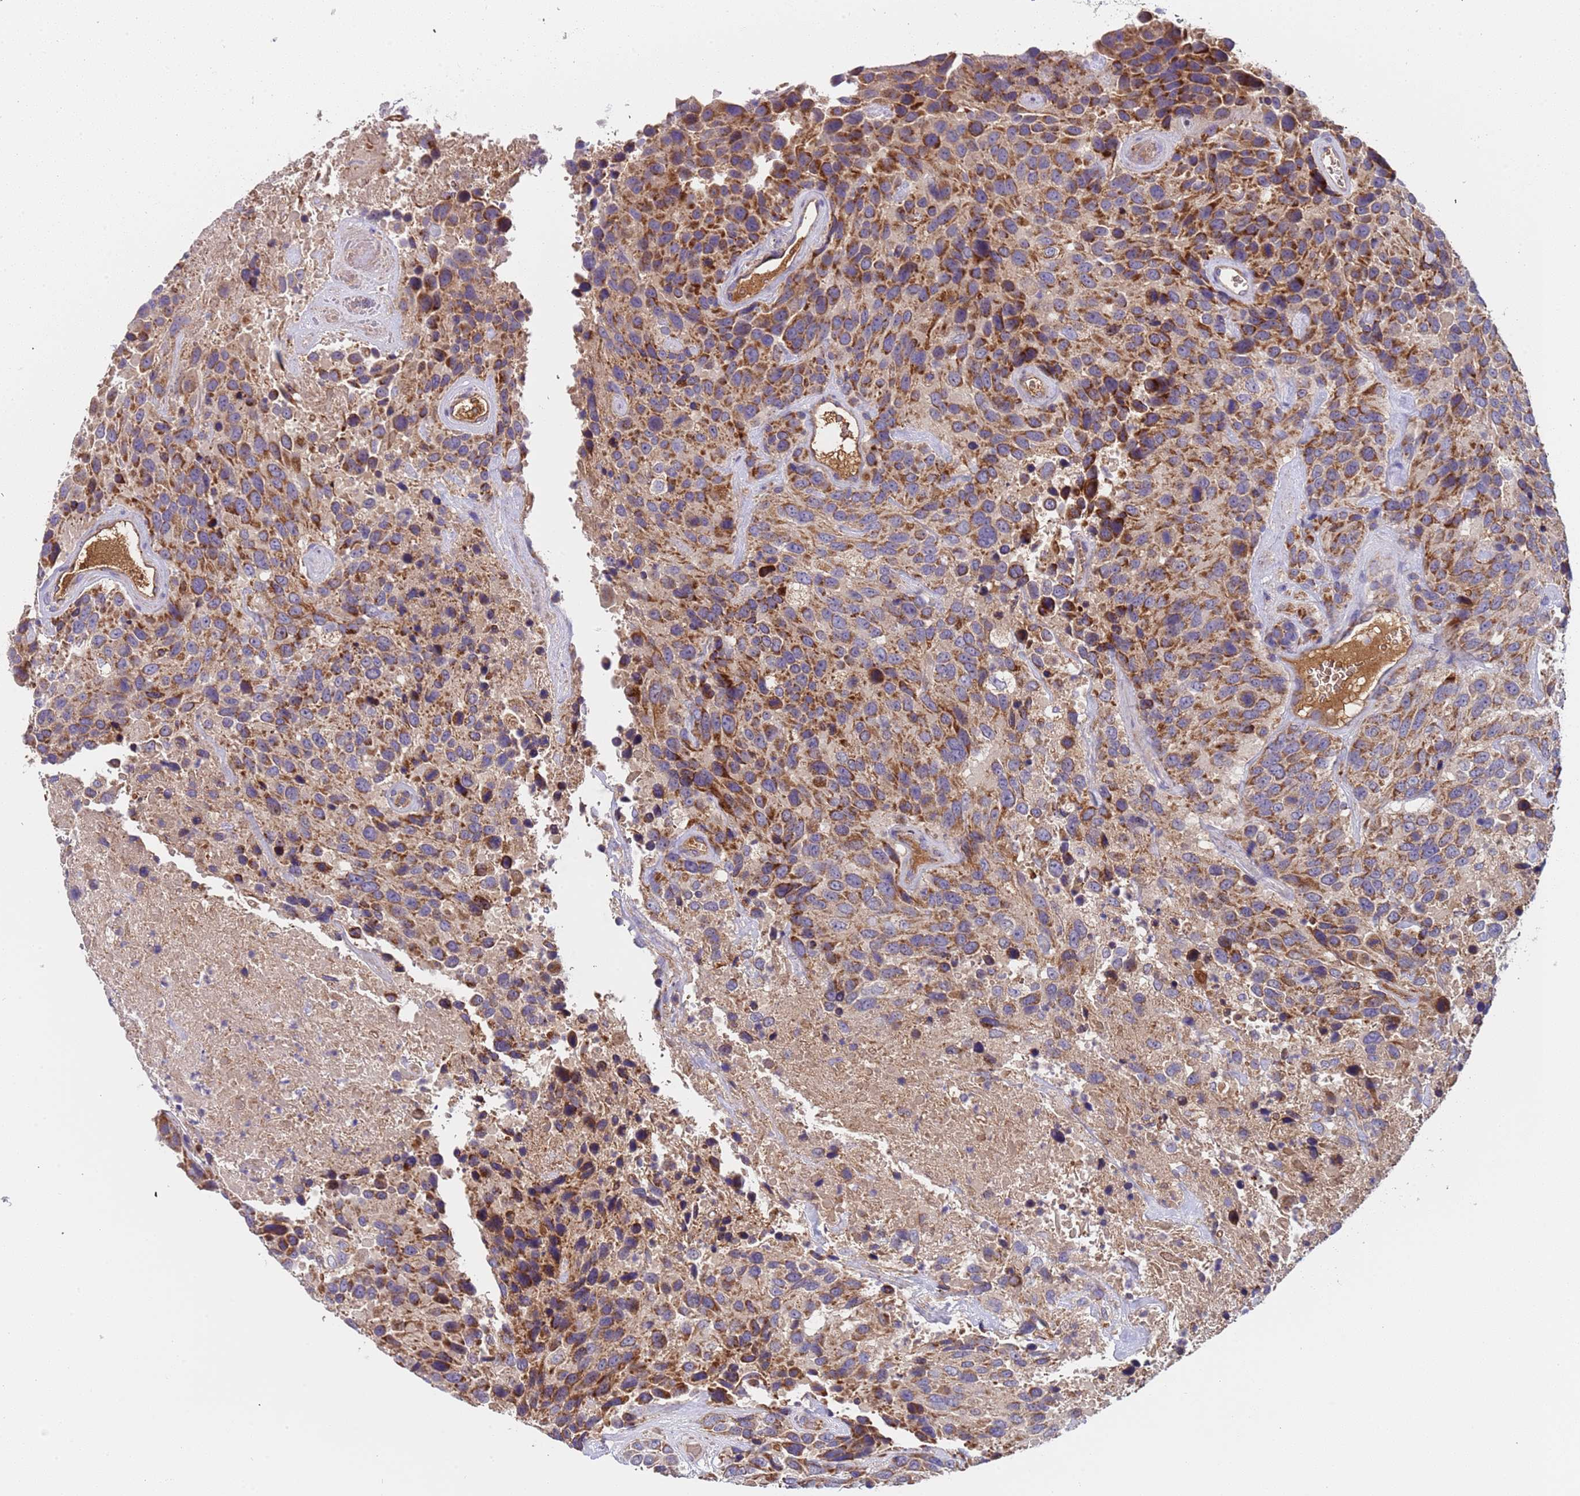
{"staining": {"intensity": "strong", "quantity": ">75%", "location": "cytoplasmic/membranous"}, "tissue": "urothelial cancer", "cell_type": "Tumor cells", "image_type": "cancer", "snomed": [{"axis": "morphology", "description": "Urothelial carcinoma, High grade"}, {"axis": "topography", "description": "Urinary bladder"}], "caption": "A brown stain shows strong cytoplasmic/membranous staining of a protein in high-grade urothelial carcinoma tumor cells.", "gene": "TMEM126A", "patient": {"sex": "female", "age": 70}}